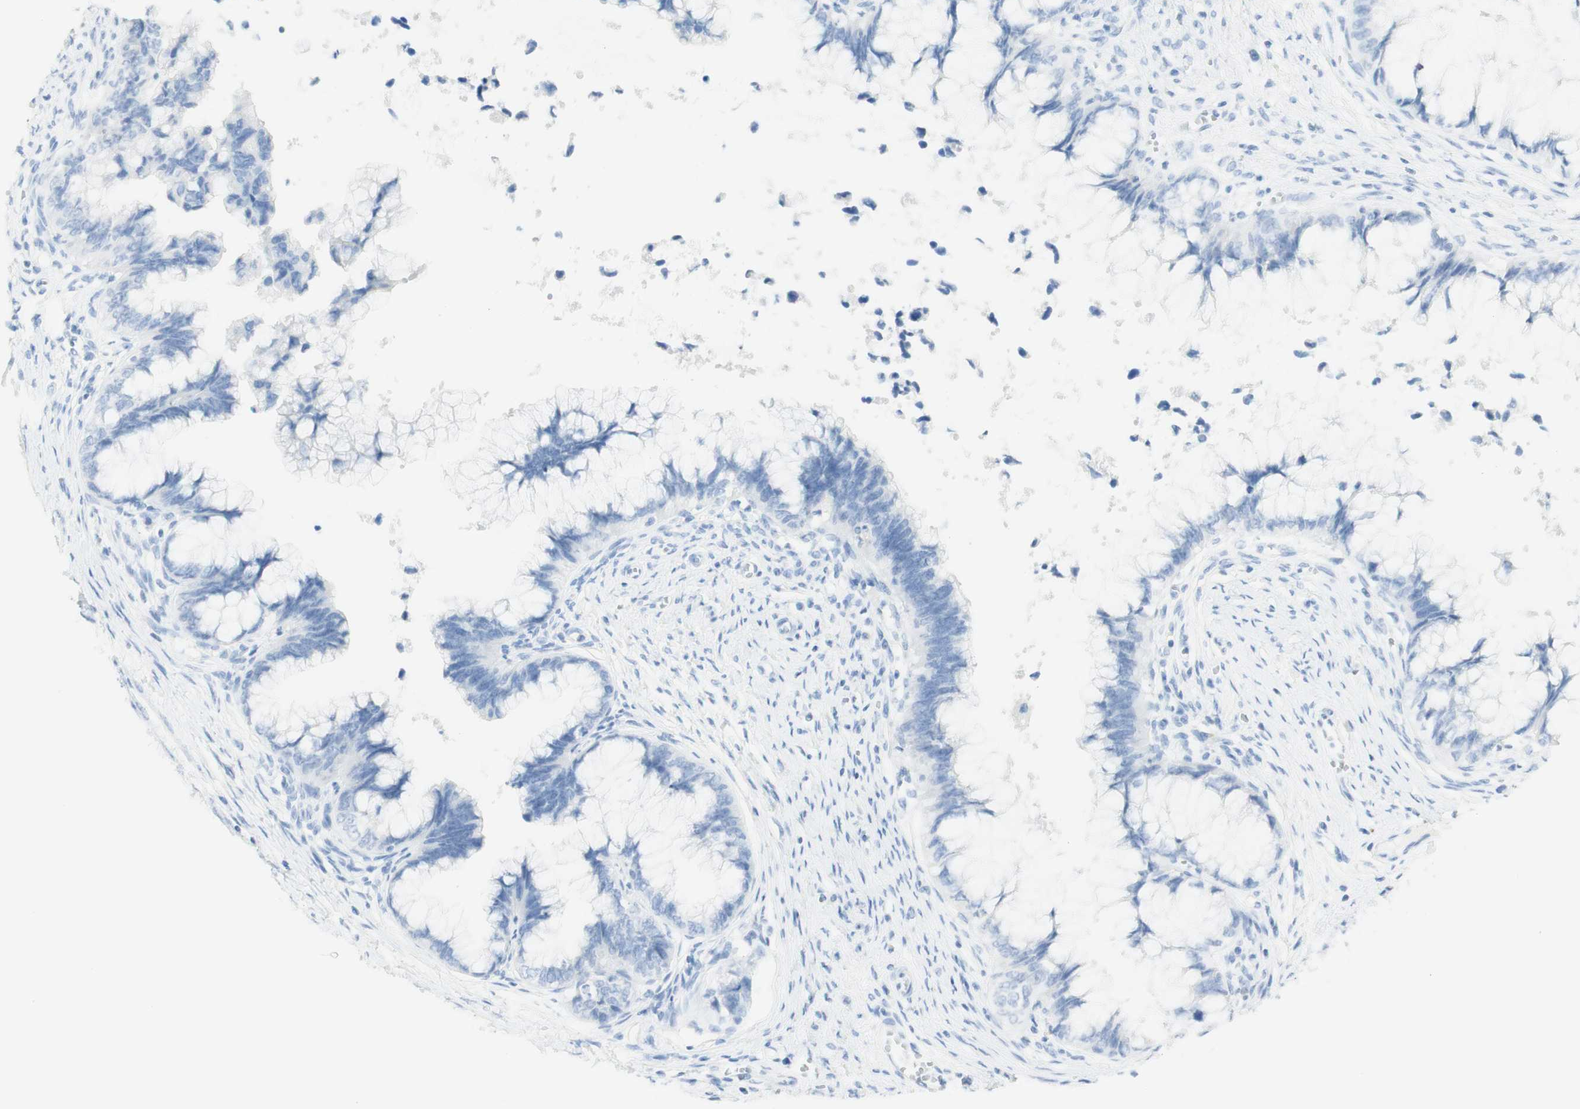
{"staining": {"intensity": "negative", "quantity": "none", "location": "none"}, "tissue": "cervical cancer", "cell_type": "Tumor cells", "image_type": "cancer", "snomed": [{"axis": "morphology", "description": "Adenocarcinoma, NOS"}, {"axis": "topography", "description": "Cervix"}], "caption": "Tumor cells show no significant positivity in adenocarcinoma (cervical).", "gene": "TPO", "patient": {"sex": "female", "age": 44}}